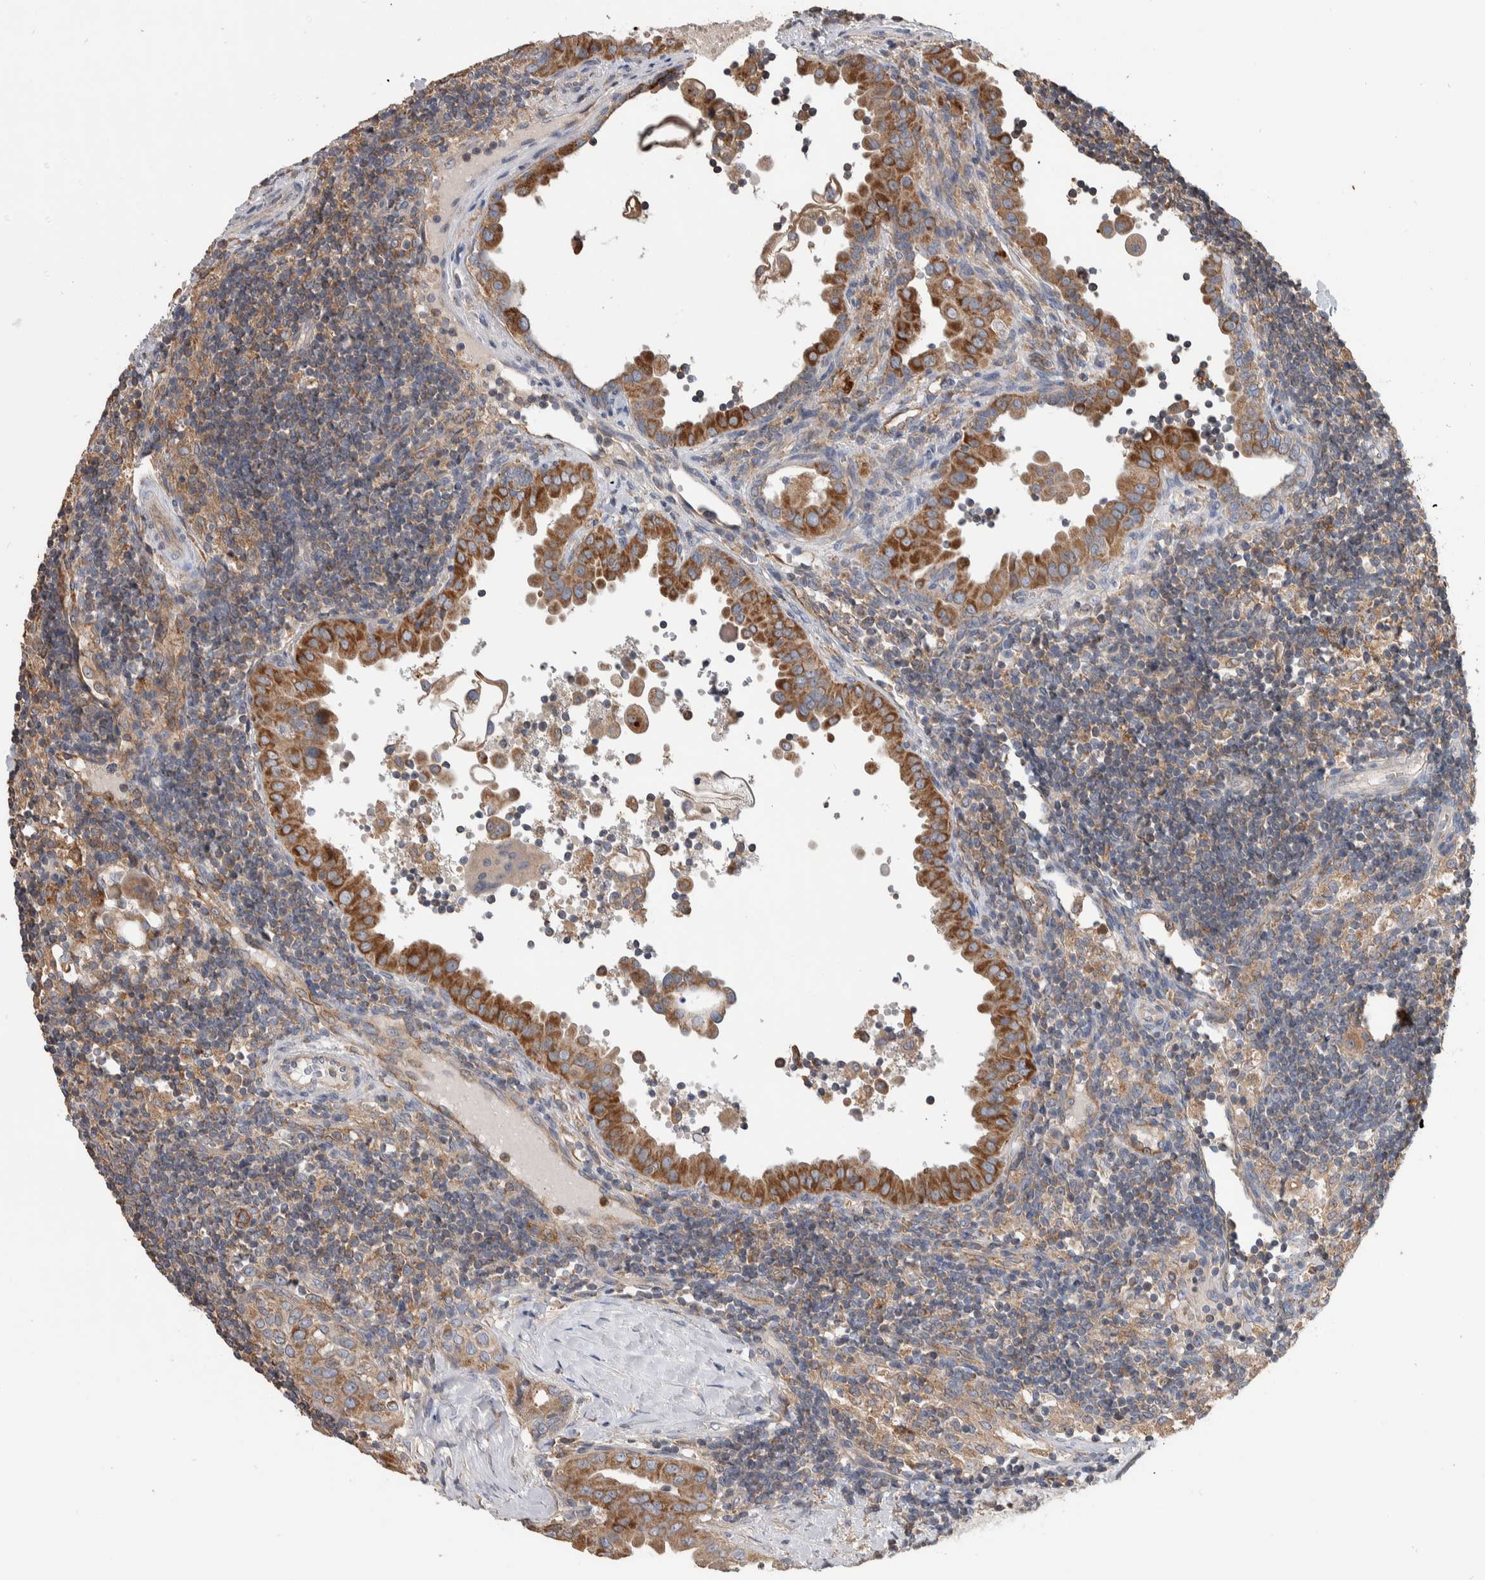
{"staining": {"intensity": "moderate", "quantity": ">75%", "location": "cytoplasmic/membranous"}, "tissue": "thyroid cancer", "cell_type": "Tumor cells", "image_type": "cancer", "snomed": [{"axis": "morphology", "description": "Papillary adenocarcinoma, NOS"}, {"axis": "topography", "description": "Thyroid gland"}], "caption": "Thyroid papillary adenocarcinoma was stained to show a protein in brown. There is medium levels of moderate cytoplasmic/membranous staining in about >75% of tumor cells.", "gene": "SDCBP", "patient": {"sex": "male", "age": 33}}